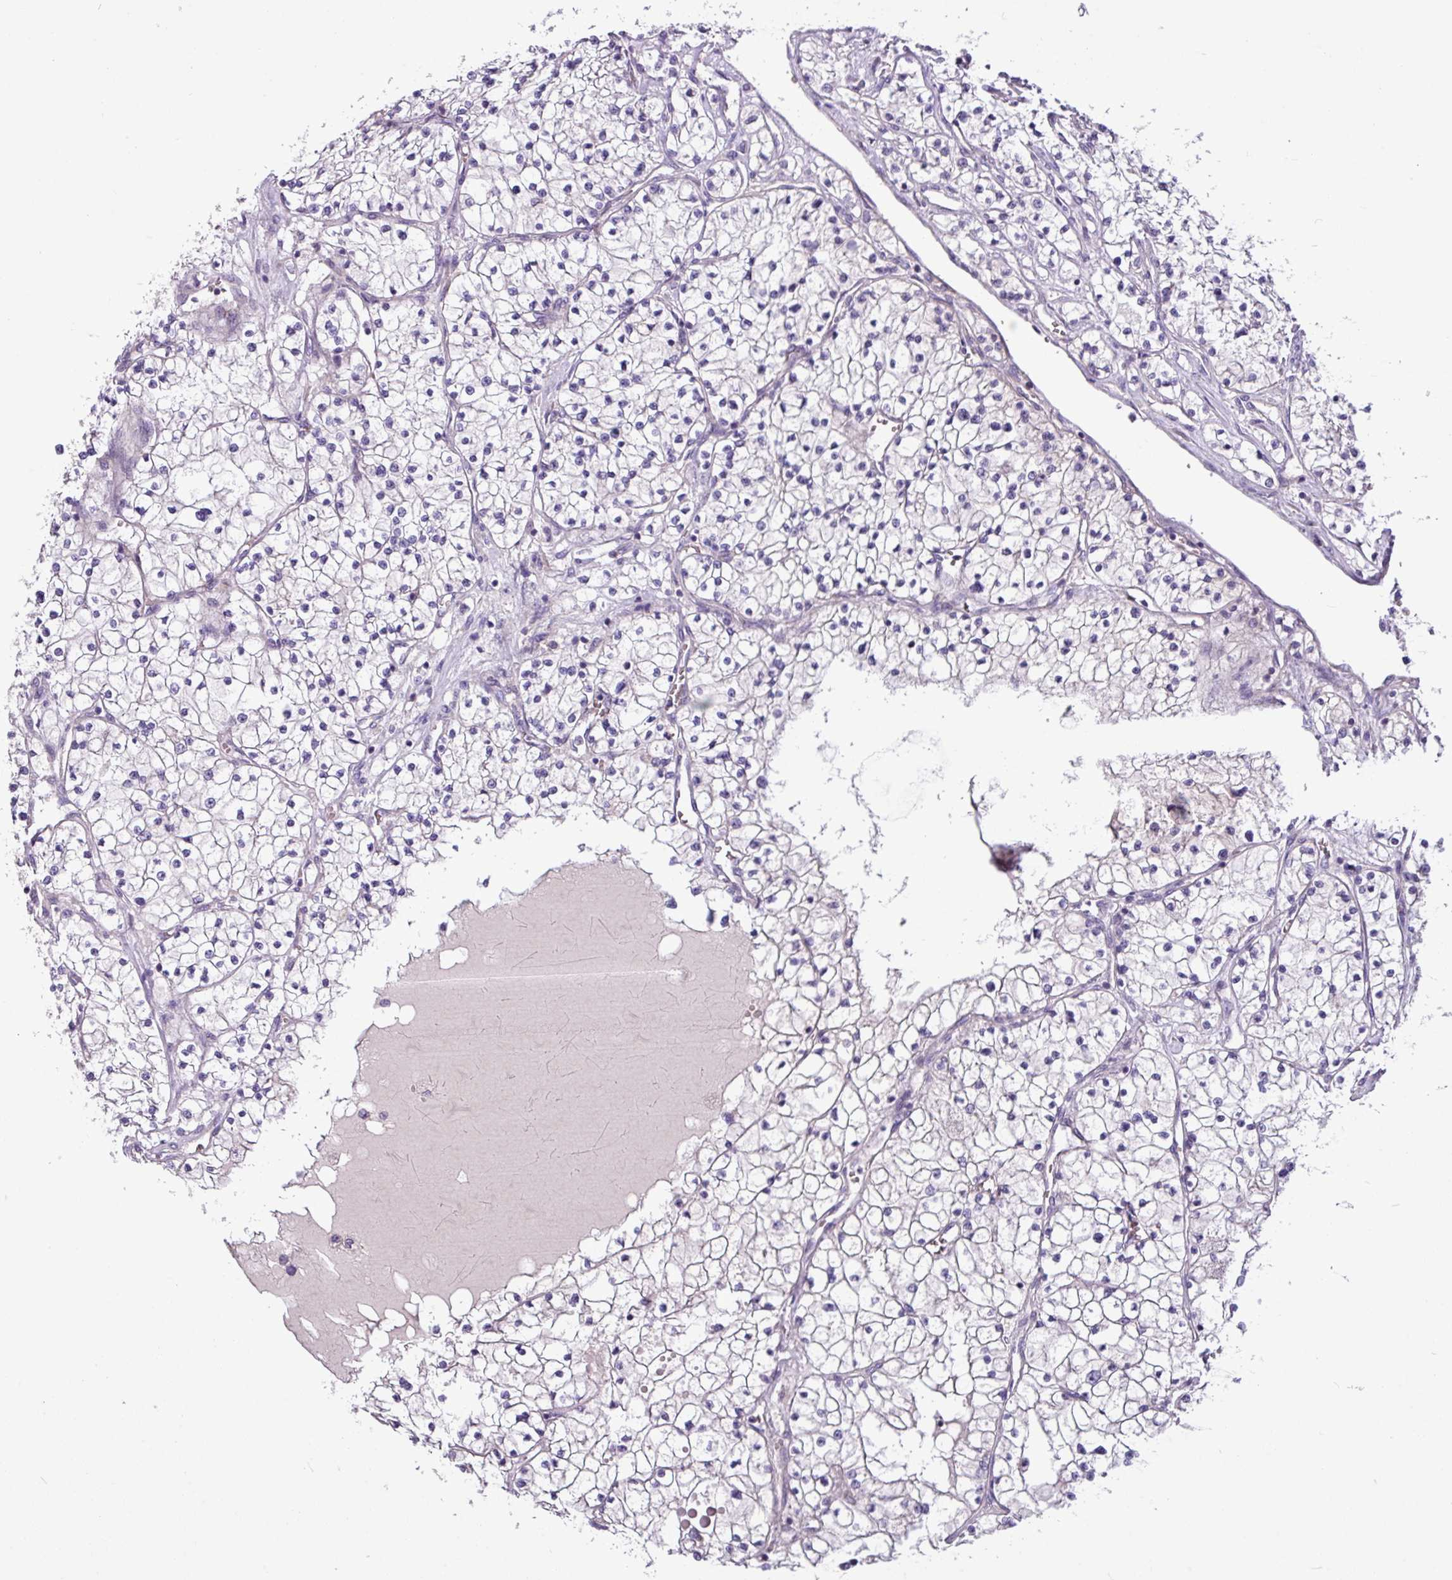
{"staining": {"intensity": "negative", "quantity": "none", "location": "none"}, "tissue": "renal cancer", "cell_type": "Tumor cells", "image_type": "cancer", "snomed": [{"axis": "morphology", "description": "Normal tissue, NOS"}, {"axis": "morphology", "description": "Adenocarcinoma, NOS"}, {"axis": "topography", "description": "Kidney"}], "caption": "The IHC micrograph has no significant staining in tumor cells of renal cancer (adenocarcinoma) tissue.", "gene": "MROH2A", "patient": {"sex": "male", "age": 68}}